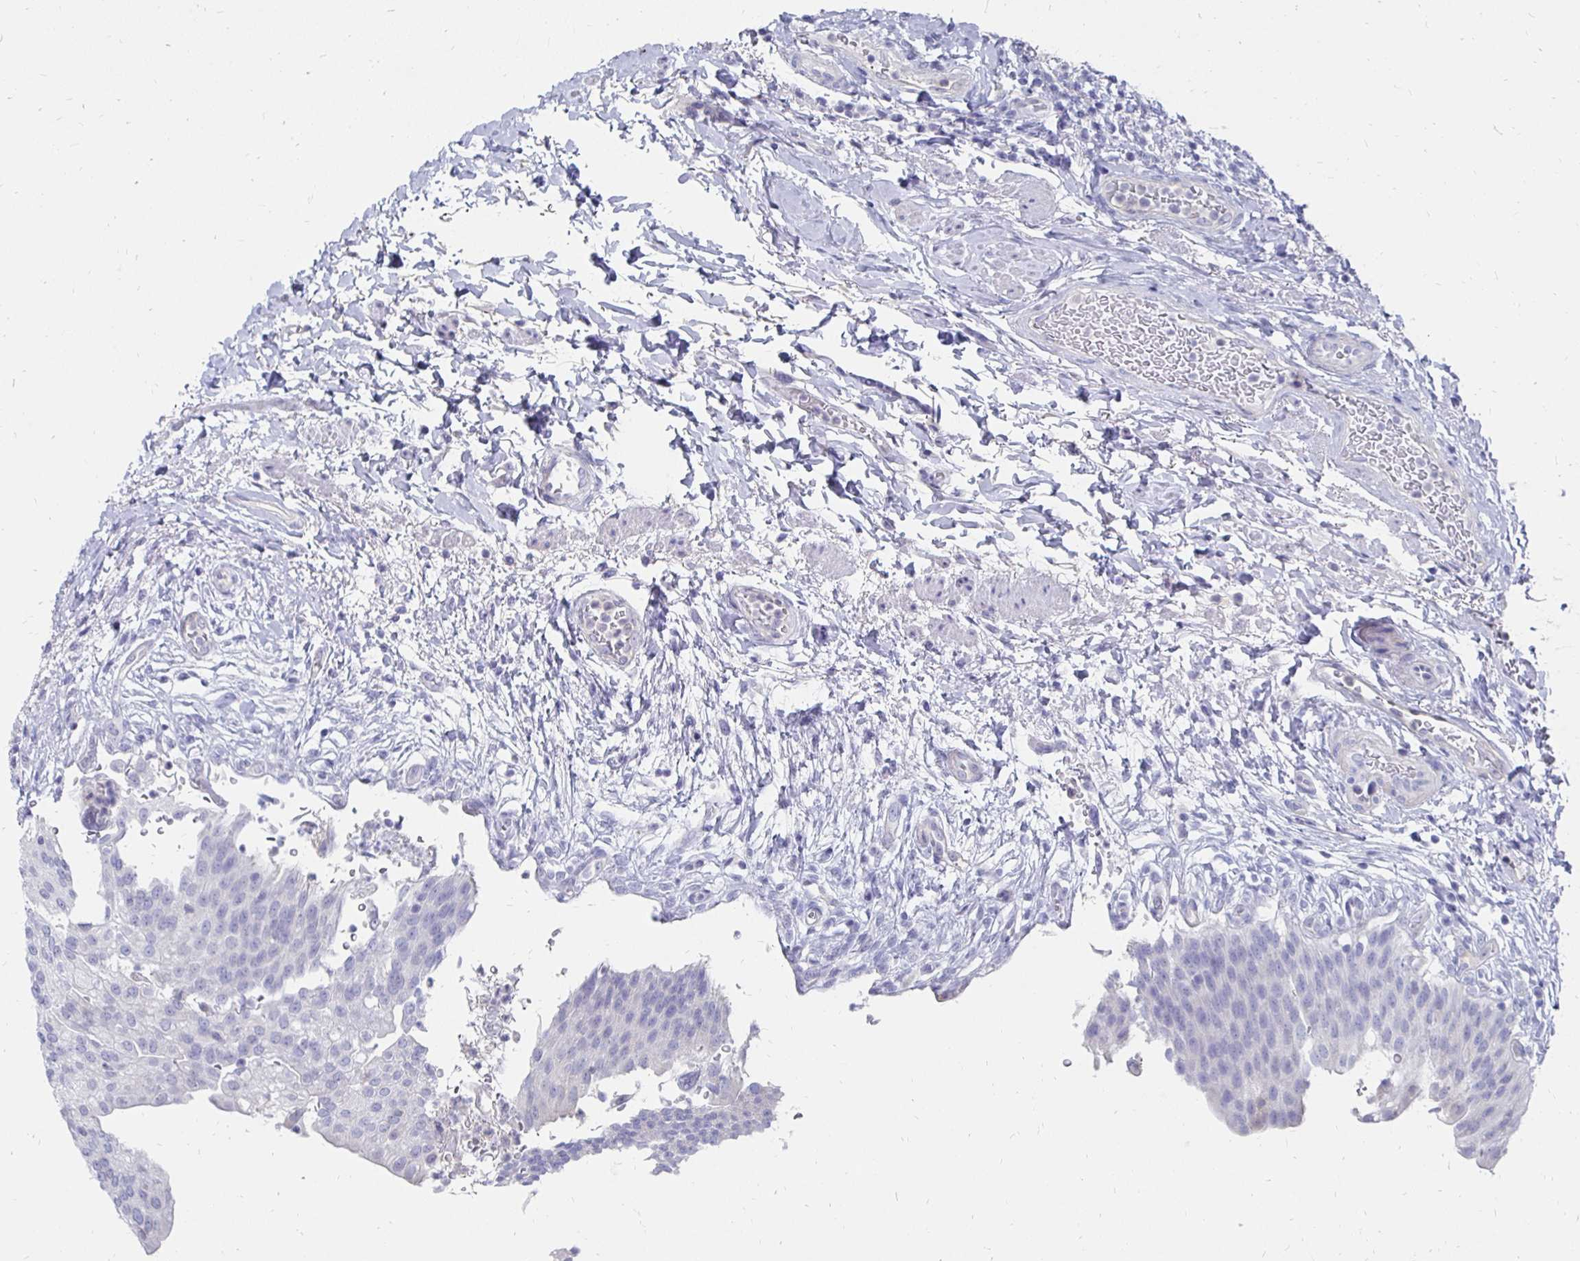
{"staining": {"intensity": "negative", "quantity": "none", "location": "none"}, "tissue": "urinary bladder", "cell_type": "Urothelial cells", "image_type": "normal", "snomed": [{"axis": "morphology", "description": "Normal tissue, NOS"}, {"axis": "topography", "description": "Urinary bladder"}, {"axis": "topography", "description": "Peripheral nerve tissue"}], "caption": "Protein analysis of normal urinary bladder displays no significant positivity in urothelial cells. Nuclei are stained in blue.", "gene": "SYCP3", "patient": {"sex": "female", "age": 60}}